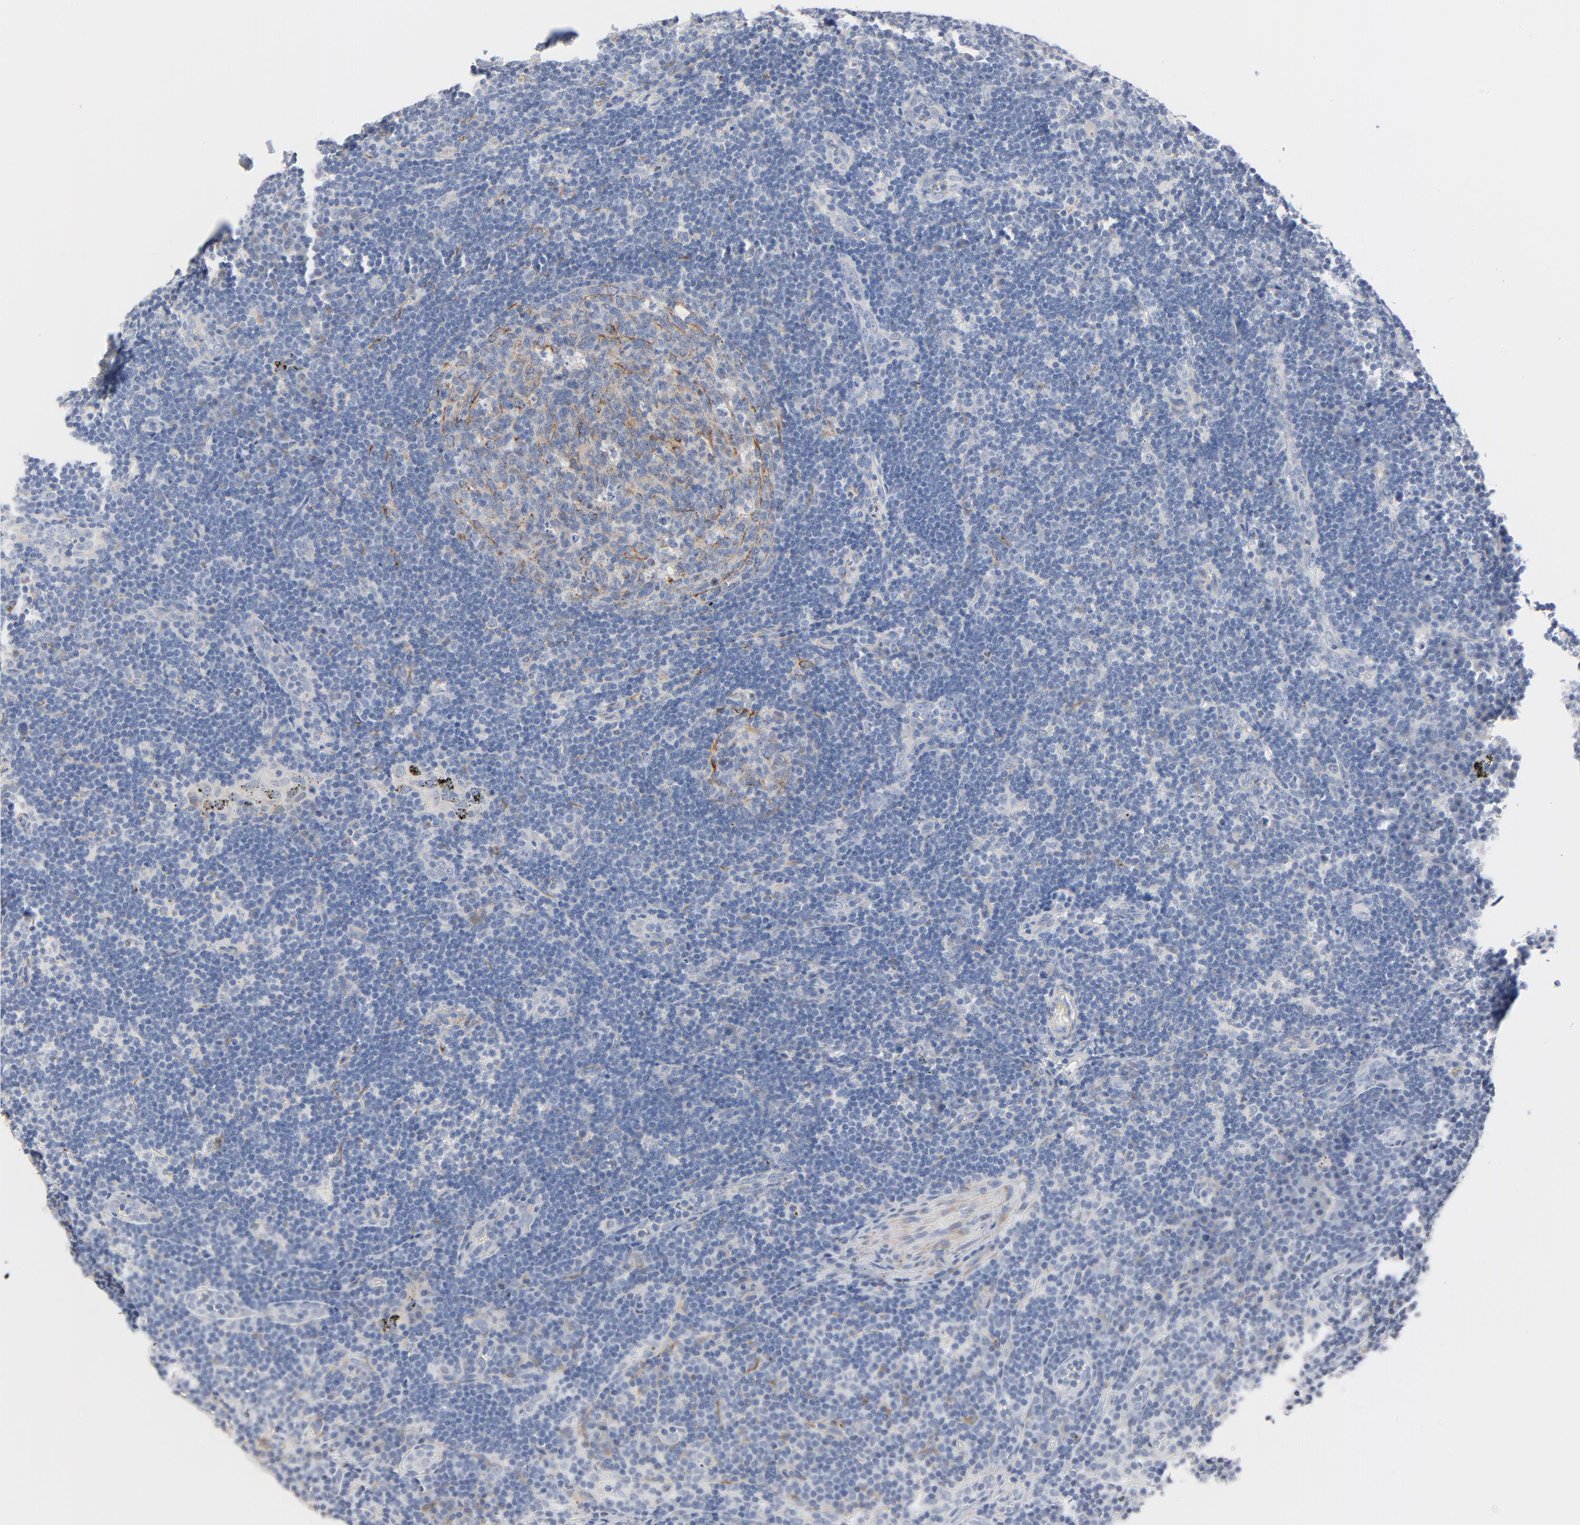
{"staining": {"intensity": "moderate", "quantity": "<25%", "location": "cytoplasmic/membranous"}, "tissue": "lymph node", "cell_type": "Germinal center cells", "image_type": "normal", "snomed": [{"axis": "morphology", "description": "Normal tissue, NOS"}, {"axis": "morphology", "description": "Squamous cell carcinoma, metastatic, NOS"}, {"axis": "topography", "description": "Lymph node"}], "caption": "A low amount of moderate cytoplasmic/membranous positivity is seen in about <25% of germinal center cells in normal lymph node. (IHC, brightfield microscopy, high magnification).", "gene": "IFT43", "patient": {"sex": "female", "age": 53}}